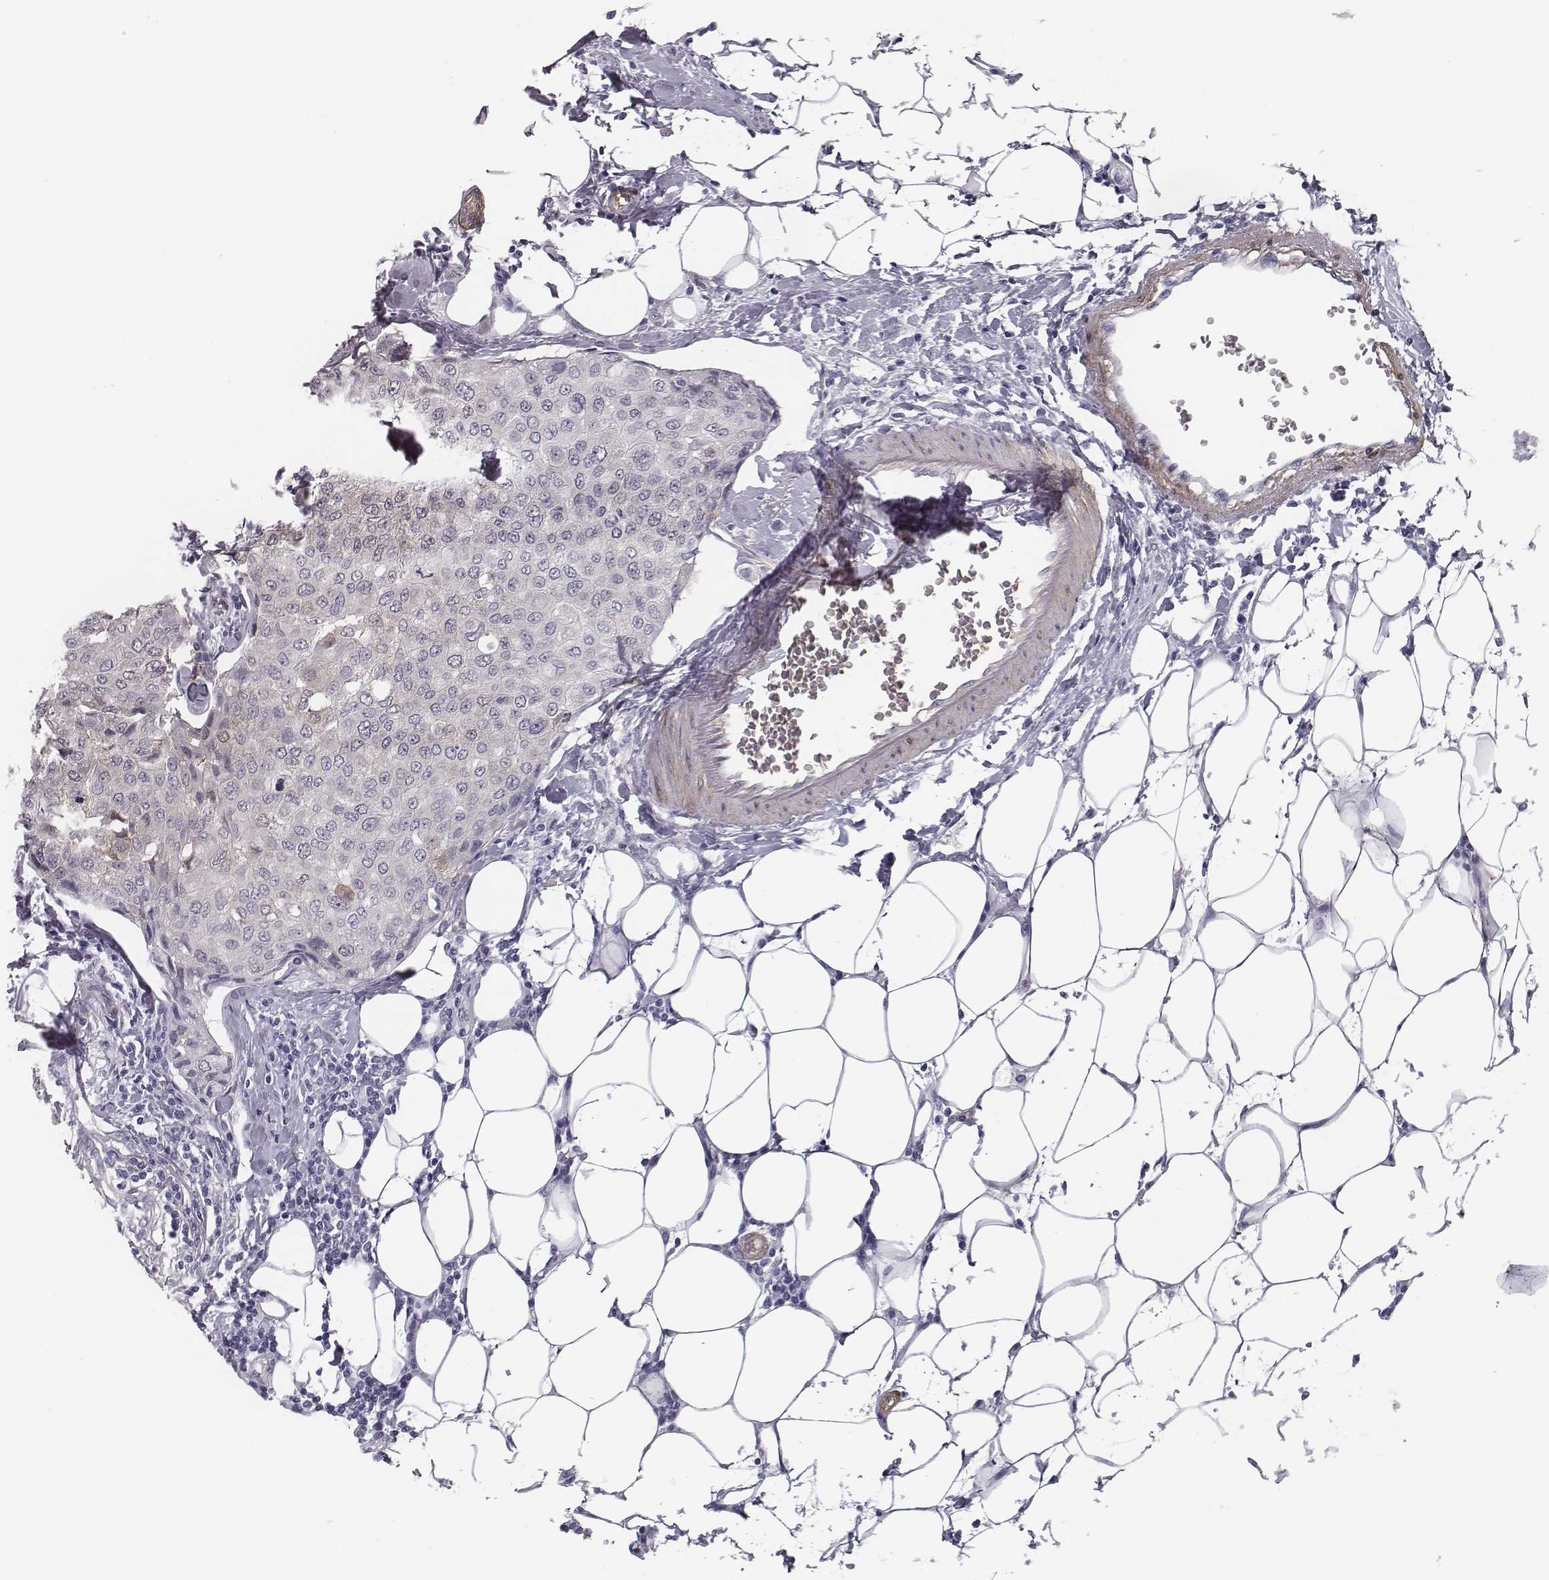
{"staining": {"intensity": "negative", "quantity": "none", "location": "none"}, "tissue": "breast cancer", "cell_type": "Tumor cells", "image_type": "cancer", "snomed": [{"axis": "morphology", "description": "Duct carcinoma"}, {"axis": "topography", "description": "Breast"}], "caption": "Tumor cells are negative for protein expression in human breast cancer (invasive ductal carcinoma). The staining was performed using DAB (3,3'-diaminobenzidine) to visualize the protein expression in brown, while the nuclei were stained in blue with hematoxylin (Magnification: 20x).", "gene": "ISYNA1", "patient": {"sex": "female", "age": 27}}